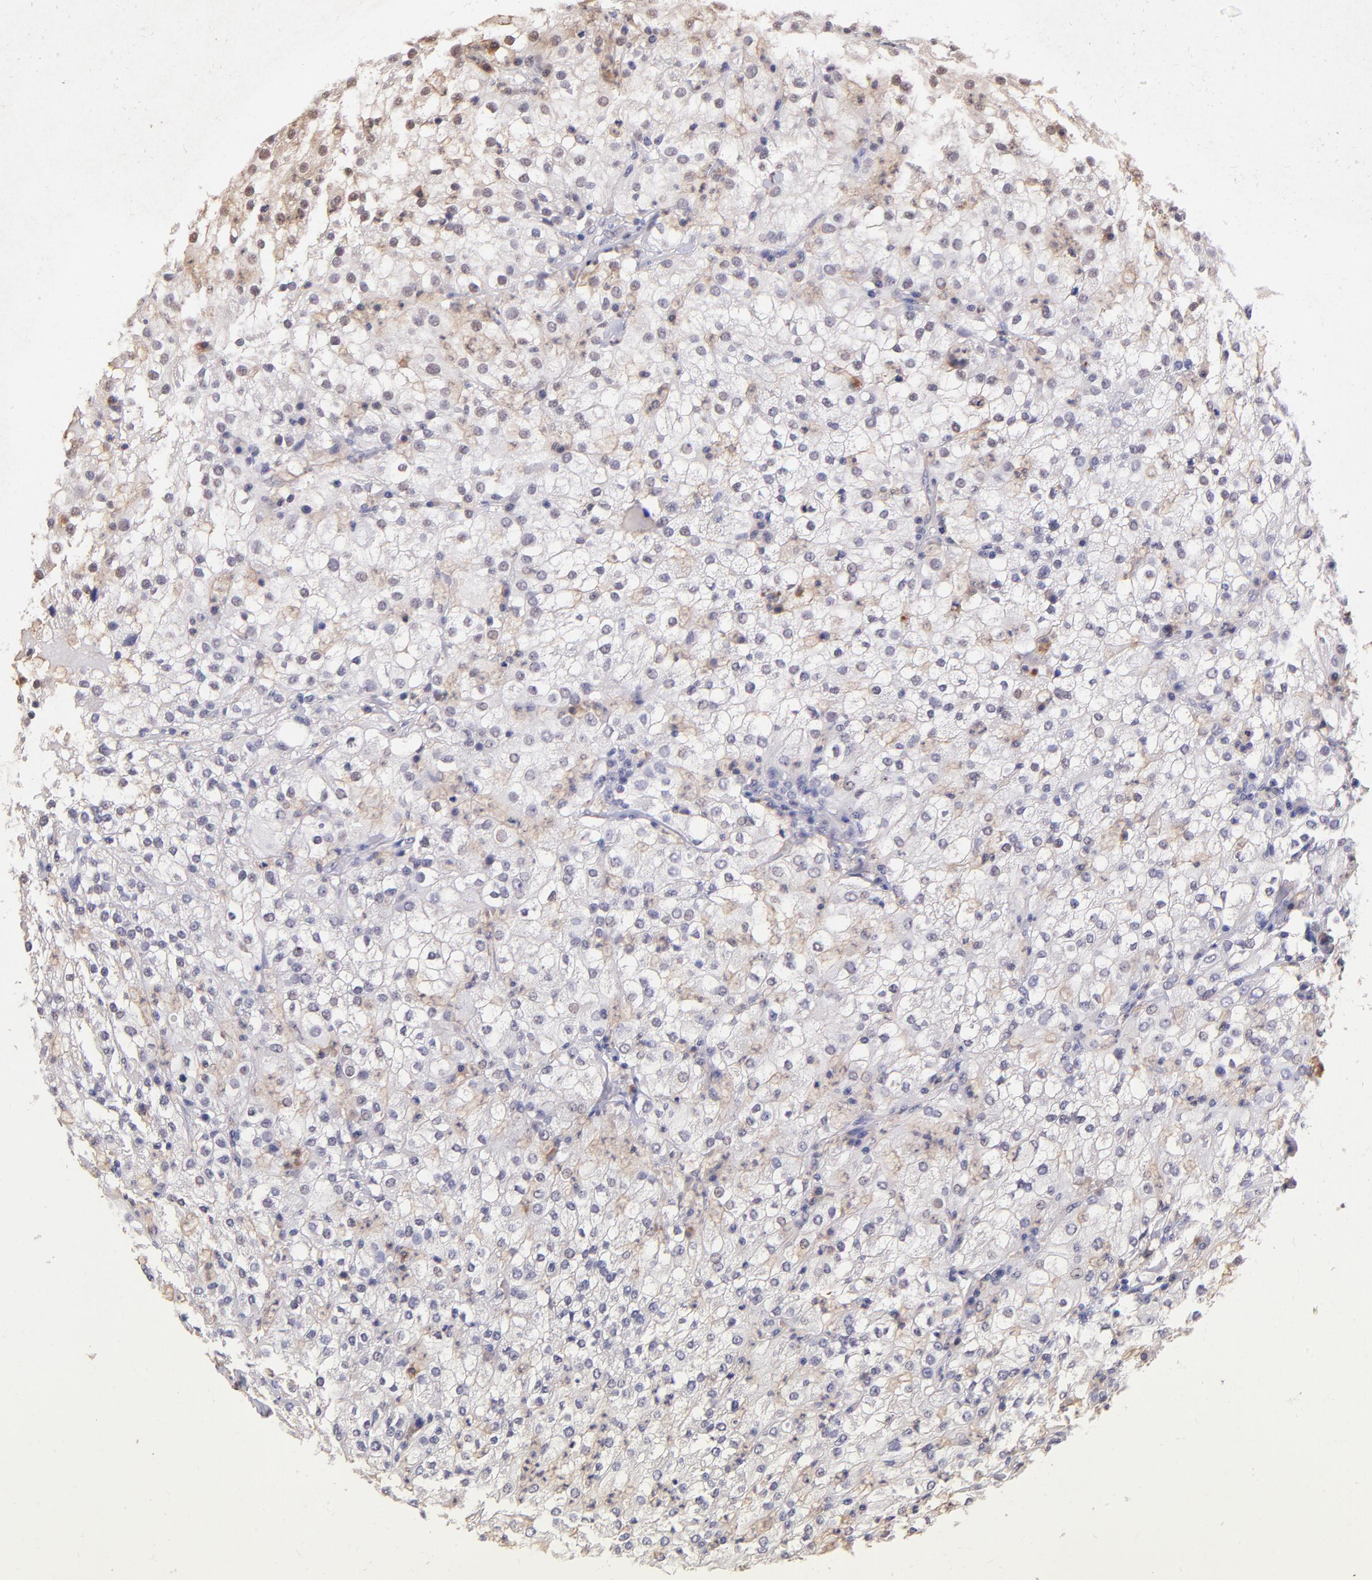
{"staining": {"intensity": "negative", "quantity": "none", "location": "none"}, "tissue": "renal cancer", "cell_type": "Tumor cells", "image_type": "cancer", "snomed": [{"axis": "morphology", "description": "Adenocarcinoma, NOS"}, {"axis": "topography", "description": "Kidney"}], "caption": "Histopathology image shows no protein expression in tumor cells of renal cancer tissue. (Immunohistochemistry, brightfield microscopy, high magnification).", "gene": "RNASEL", "patient": {"sex": "male", "age": 59}}